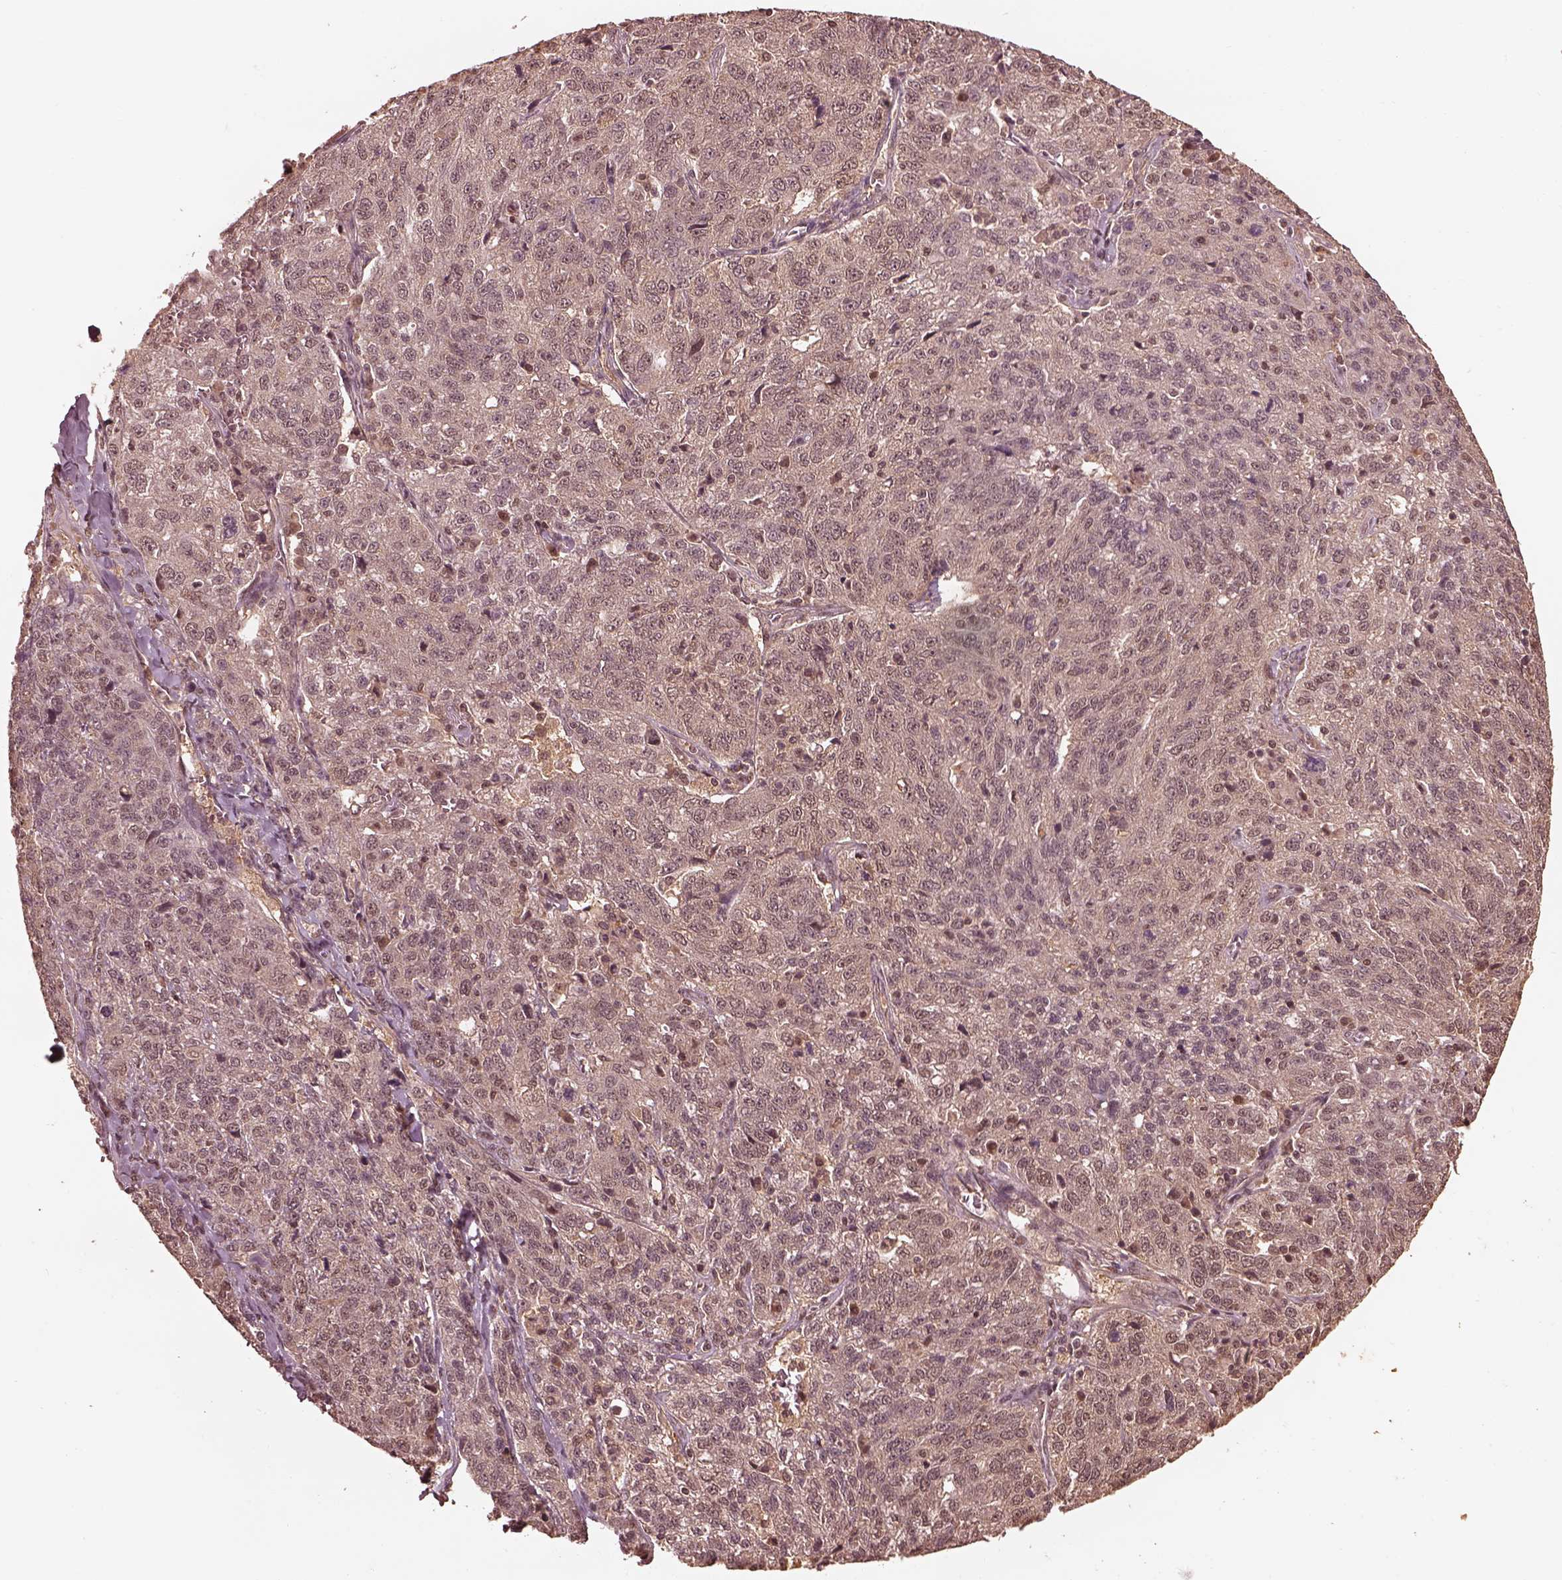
{"staining": {"intensity": "weak", "quantity": "25%-75%", "location": "cytoplasmic/membranous"}, "tissue": "ovarian cancer", "cell_type": "Tumor cells", "image_type": "cancer", "snomed": [{"axis": "morphology", "description": "Cystadenocarcinoma, serous, NOS"}, {"axis": "topography", "description": "Ovary"}], "caption": "This image shows immunohistochemistry (IHC) staining of human ovarian cancer, with low weak cytoplasmic/membranous staining in approximately 25%-75% of tumor cells.", "gene": "PSMC5", "patient": {"sex": "female", "age": 71}}